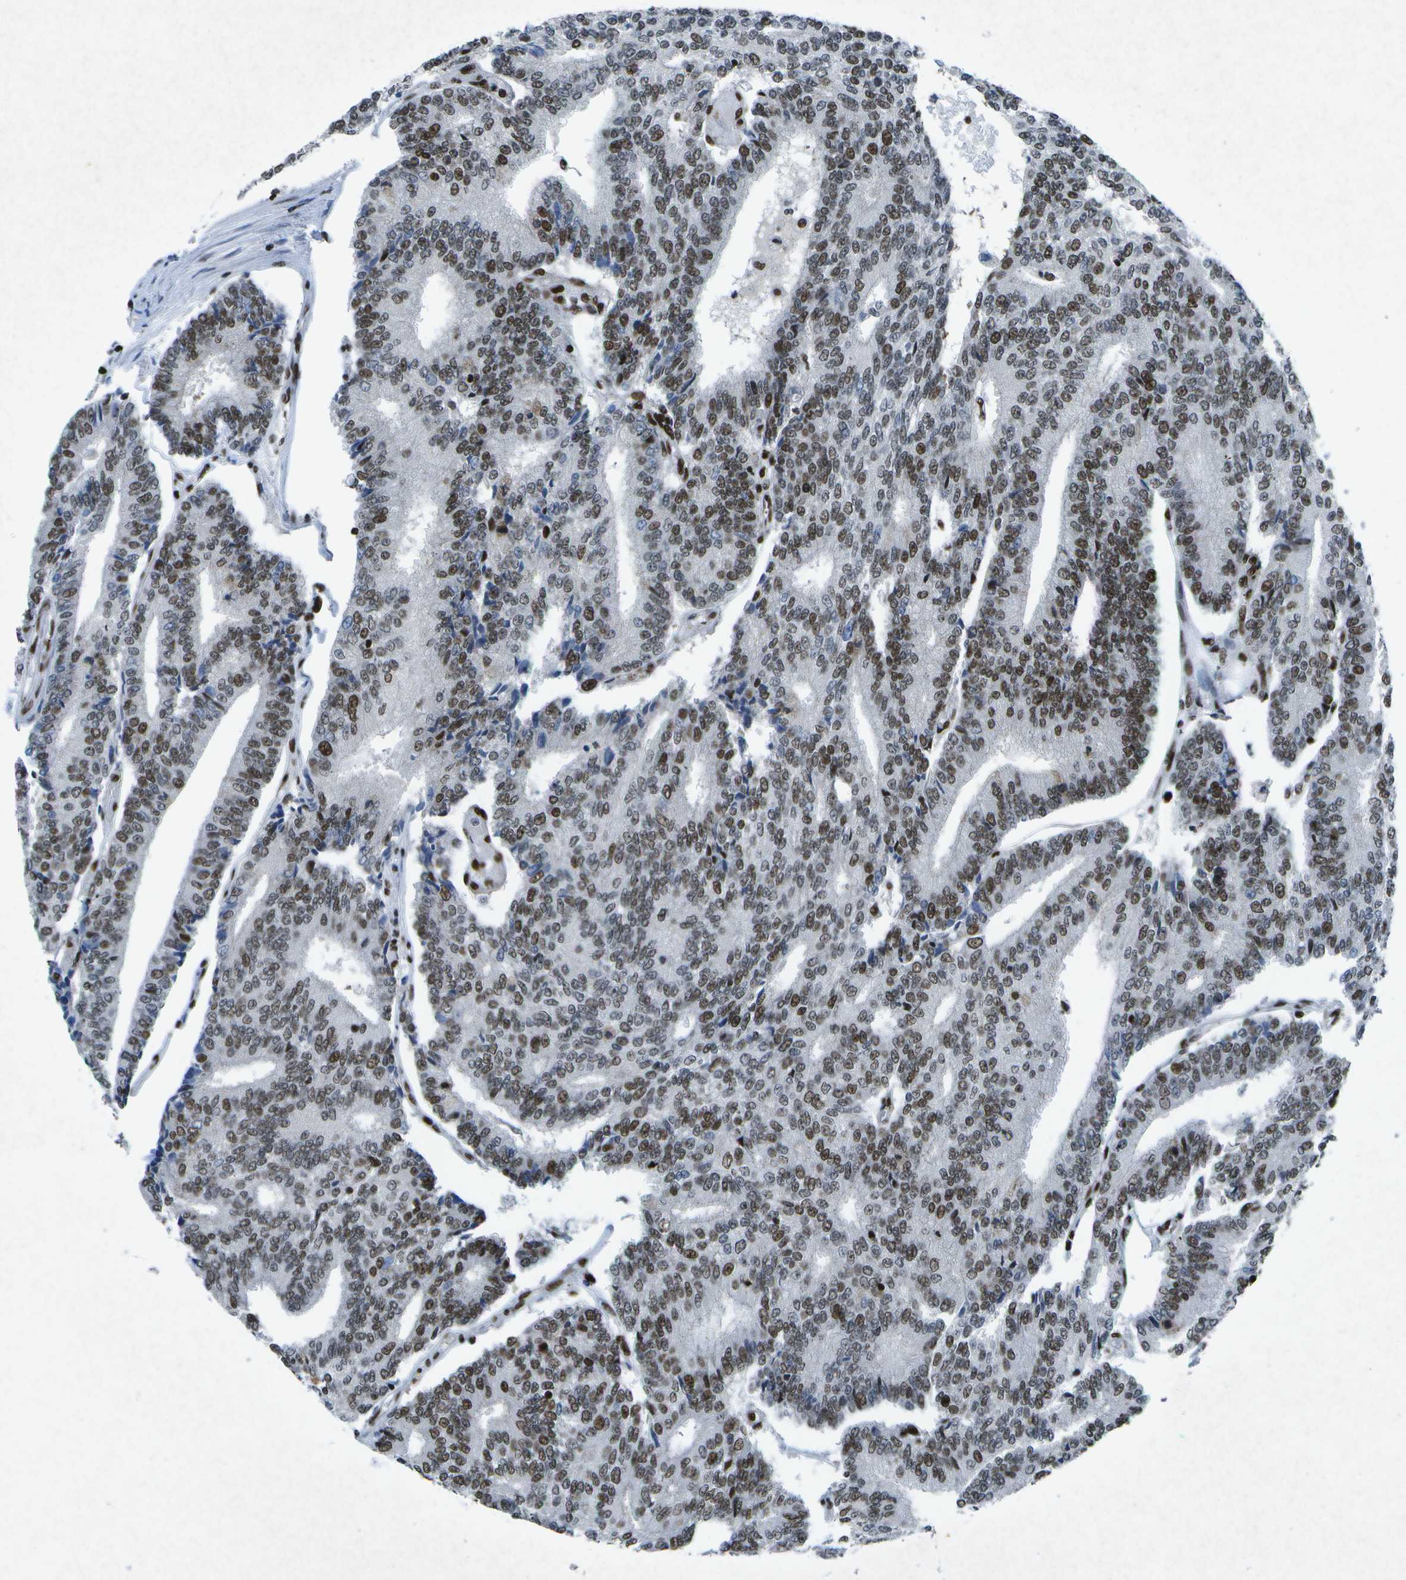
{"staining": {"intensity": "strong", "quantity": ">75%", "location": "nuclear"}, "tissue": "prostate cancer", "cell_type": "Tumor cells", "image_type": "cancer", "snomed": [{"axis": "morphology", "description": "Normal tissue, NOS"}, {"axis": "morphology", "description": "Adenocarcinoma, High grade"}, {"axis": "topography", "description": "Prostate"}, {"axis": "topography", "description": "Seminal veicle"}], "caption": "Prostate cancer stained with IHC displays strong nuclear expression in approximately >75% of tumor cells.", "gene": "MTA2", "patient": {"sex": "male", "age": 55}}